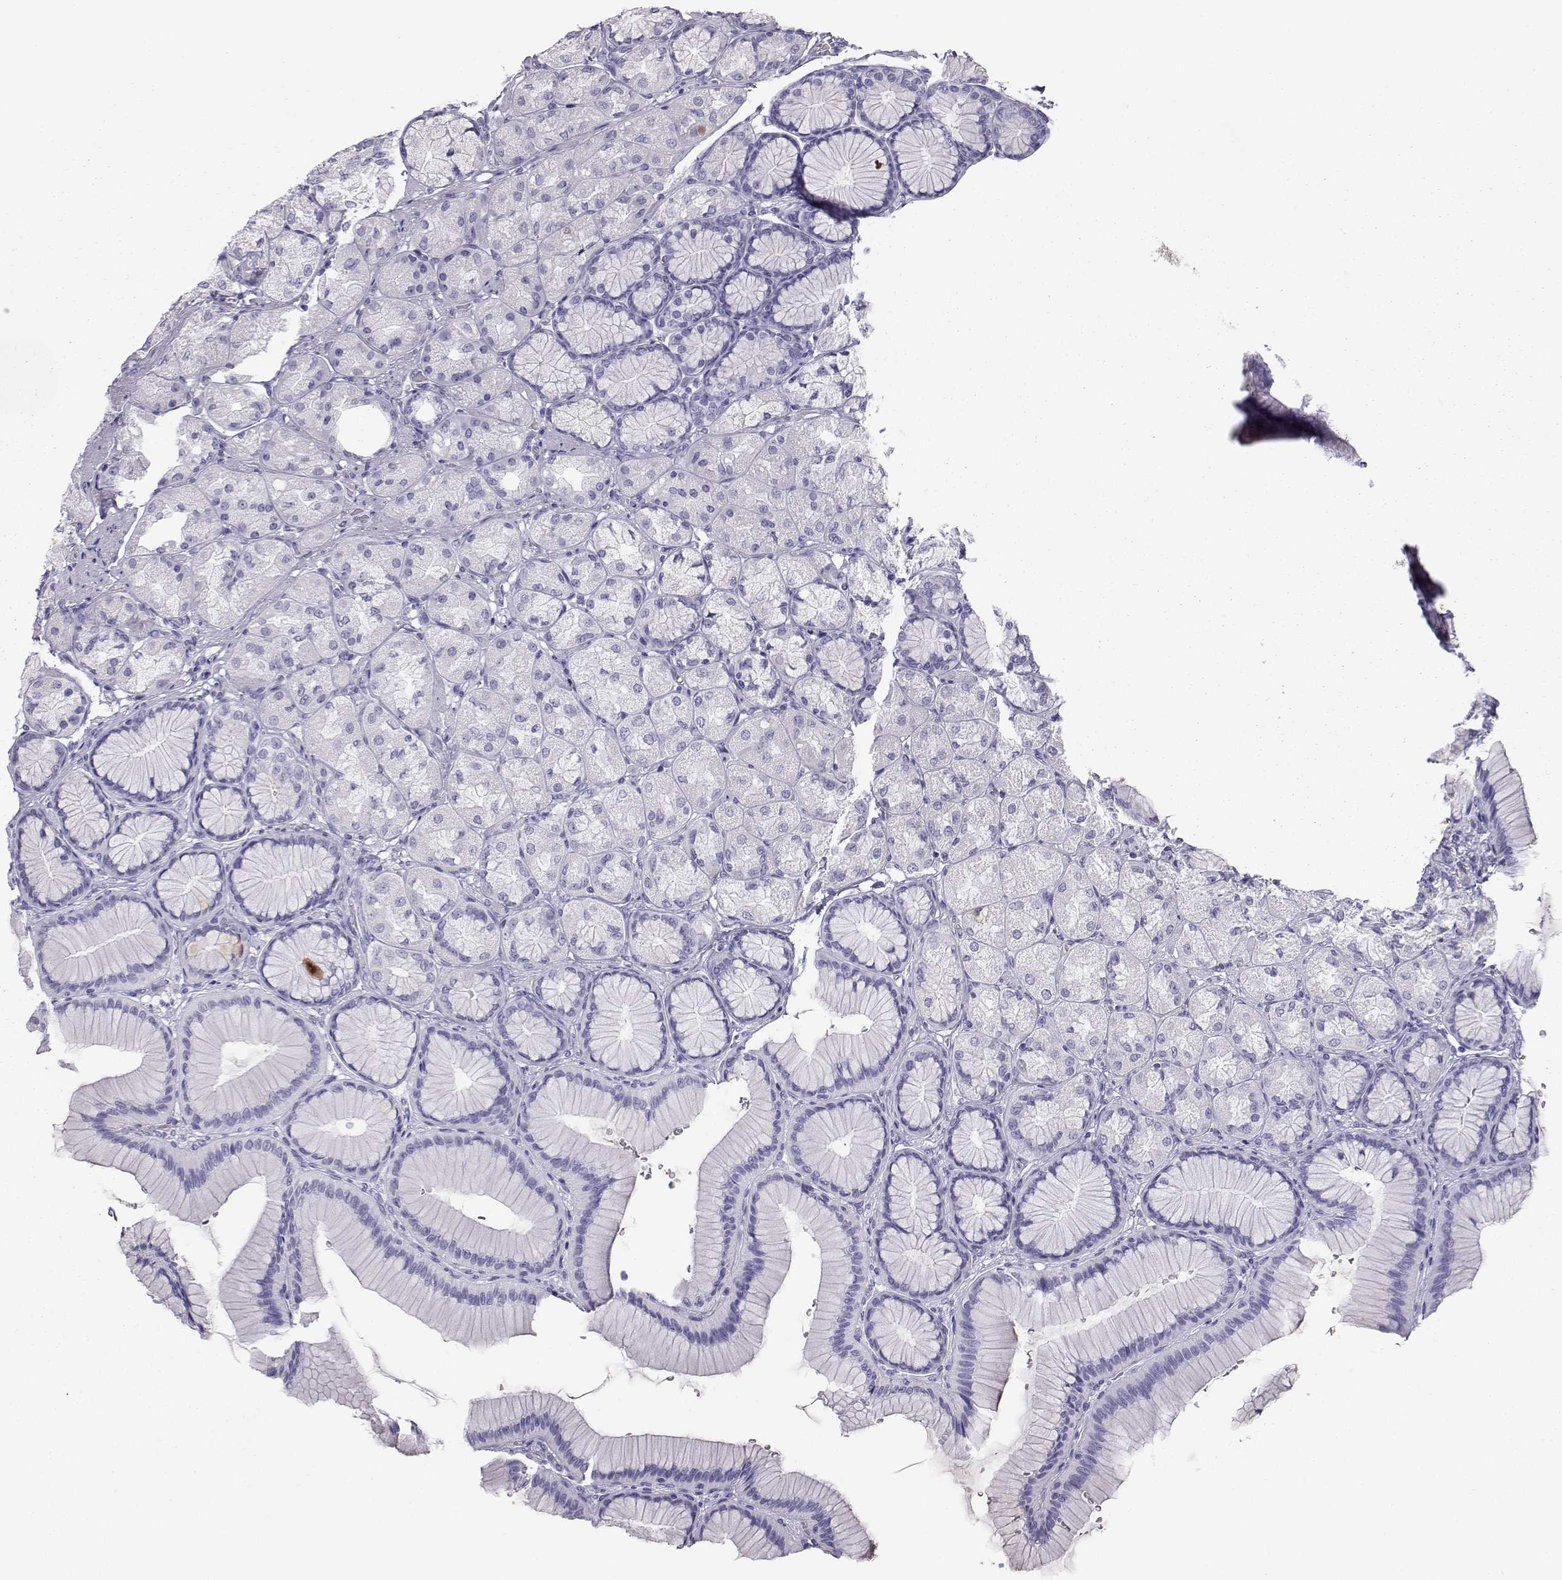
{"staining": {"intensity": "negative", "quantity": "none", "location": "none"}, "tissue": "stomach", "cell_type": "Glandular cells", "image_type": "normal", "snomed": [{"axis": "morphology", "description": "Normal tissue, NOS"}, {"axis": "morphology", "description": "Adenocarcinoma, NOS"}, {"axis": "morphology", "description": "Adenocarcinoma, High grade"}, {"axis": "topography", "description": "Stomach, upper"}, {"axis": "topography", "description": "Stomach"}], "caption": "High magnification brightfield microscopy of benign stomach stained with DAB (3,3'-diaminobenzidine) (brown) and counterstained with hematoxylin (blue): glandular cells show no significant positivity.", "gene": "ITLN1", "patient": {"sex": "female", "age": 65}}